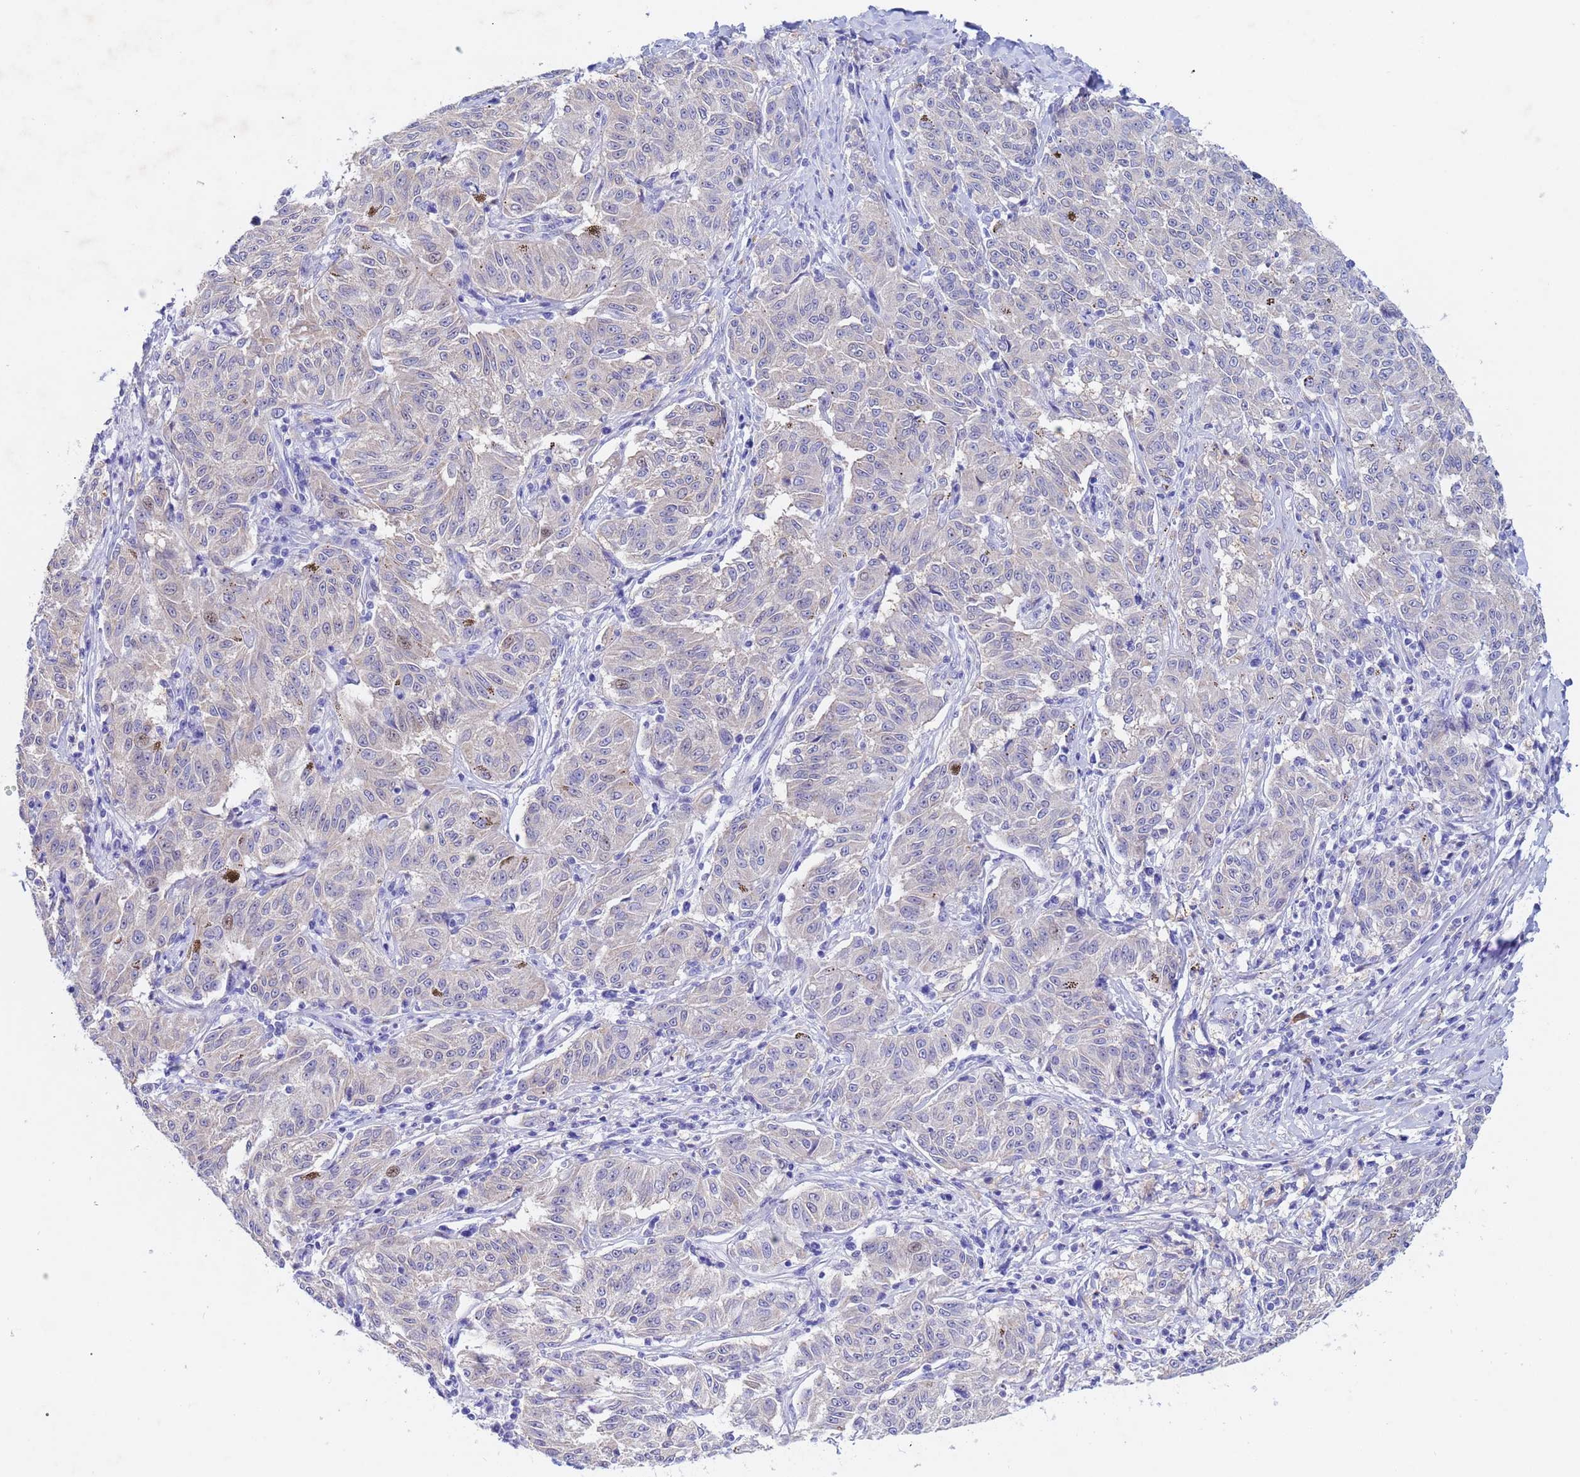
{"staining": {"intensity": "negative", "quantity": "none", "location": "none"}, "tissue": "melanoma", "cell_type": "Tumor cells", "image_type": "cancer", "snomed": [{"axis": "morphology", "description": "Malignant melanoma, NOS"}, {"axis": "topography", "description": "Skin"}], "caption": "DAB (3,3'-diaminobenzidine) immunohistochemical staining of melanoma shows no significant positivity in tumor cells.", "gene": "CSTB", "patient": {"sex": "female", "age": 72}}